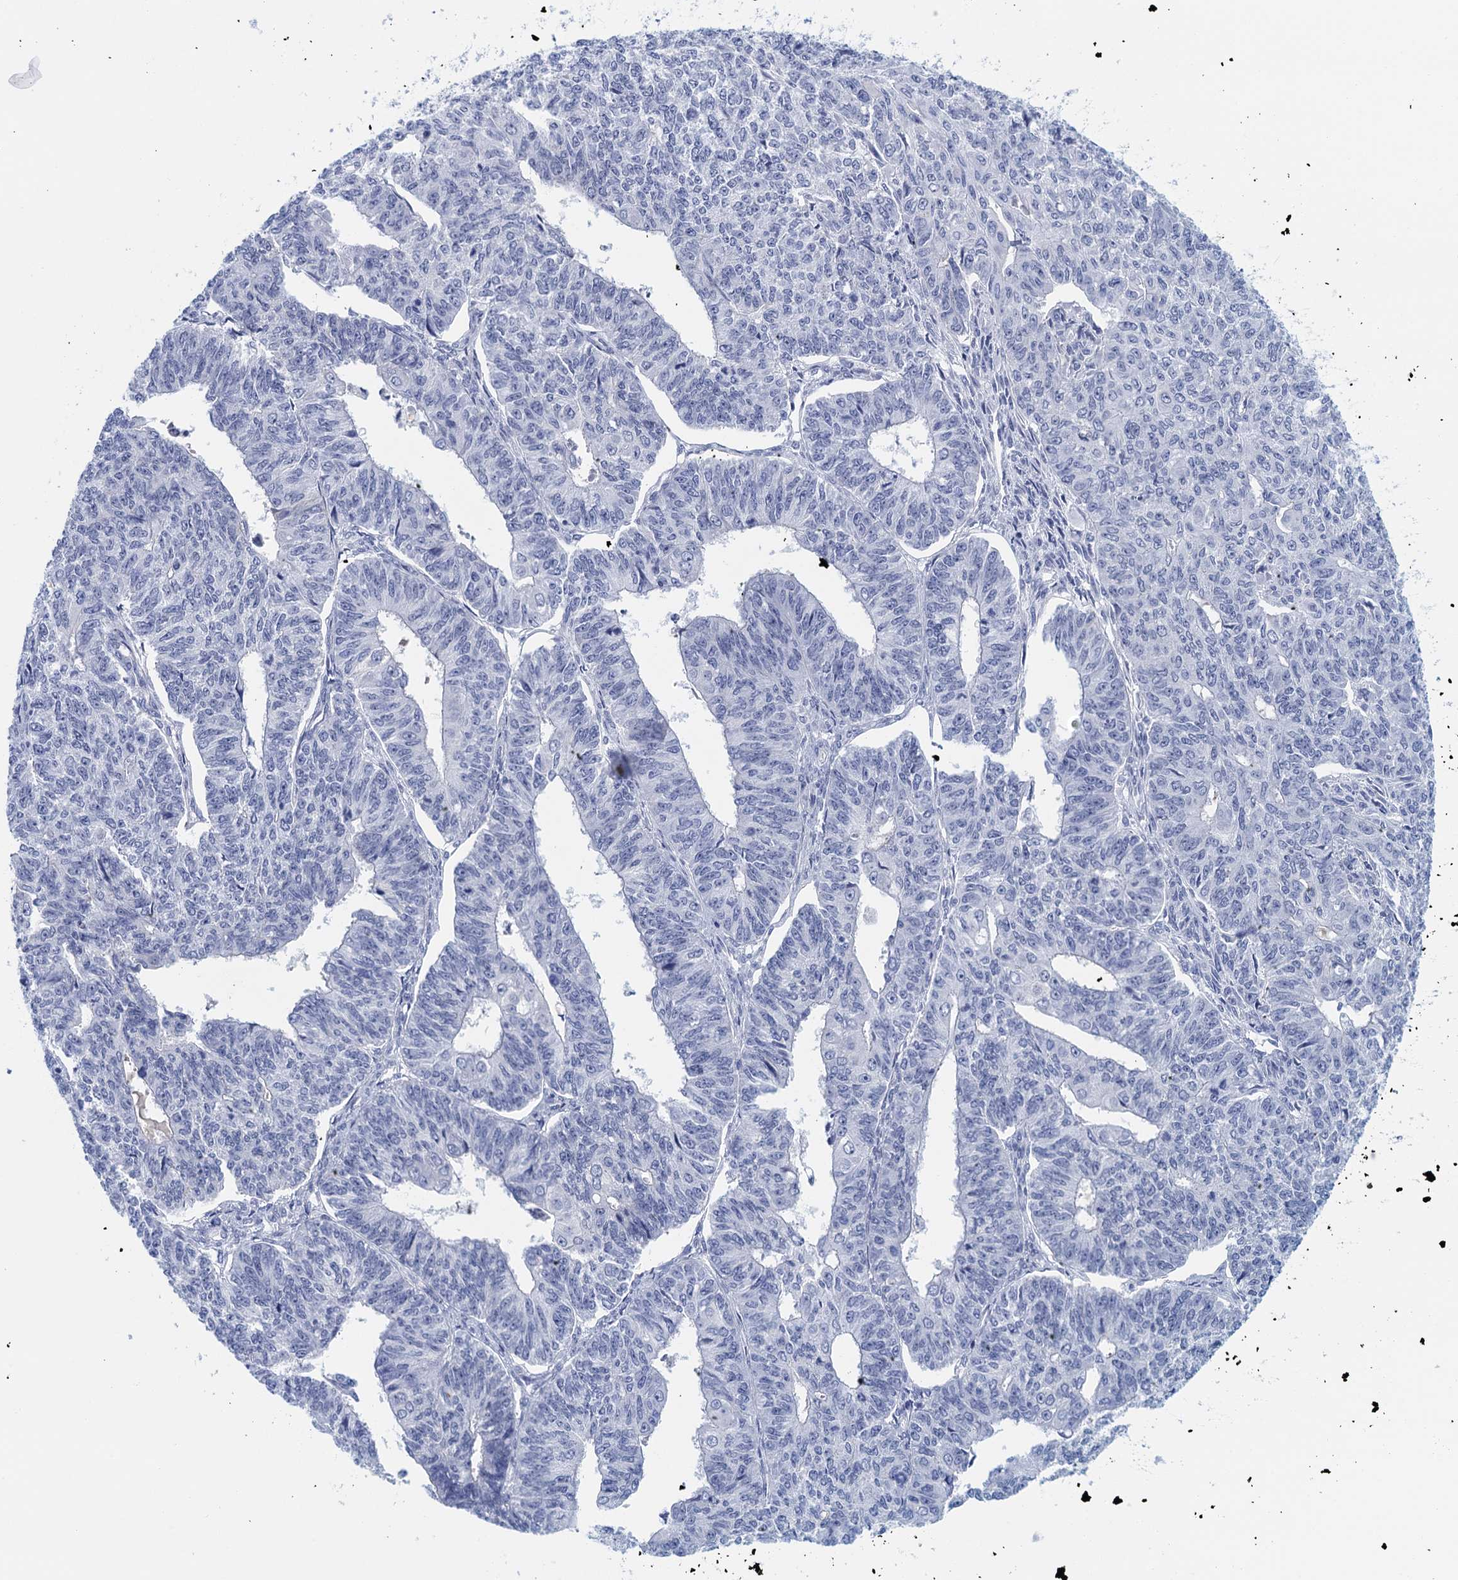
{"staining": {"intensity": "negative", "quantity": "none", "location": "none"}, "tissue": "endometrial cancer", "cell_type": "Tumor cells", "image_type": "cancer", "snomed": [{"axis": "morphology", "description": "Adenocarcinoma, NOS"}, {"axis": "topography", "description": "Endometrium"}], "caption": "Endometrial cancer was stained to show a protein in brown. There is no significant staining in tumor cells.", "gene": "CYP51A1", "patient": {"sex": "female", "age": 32}}